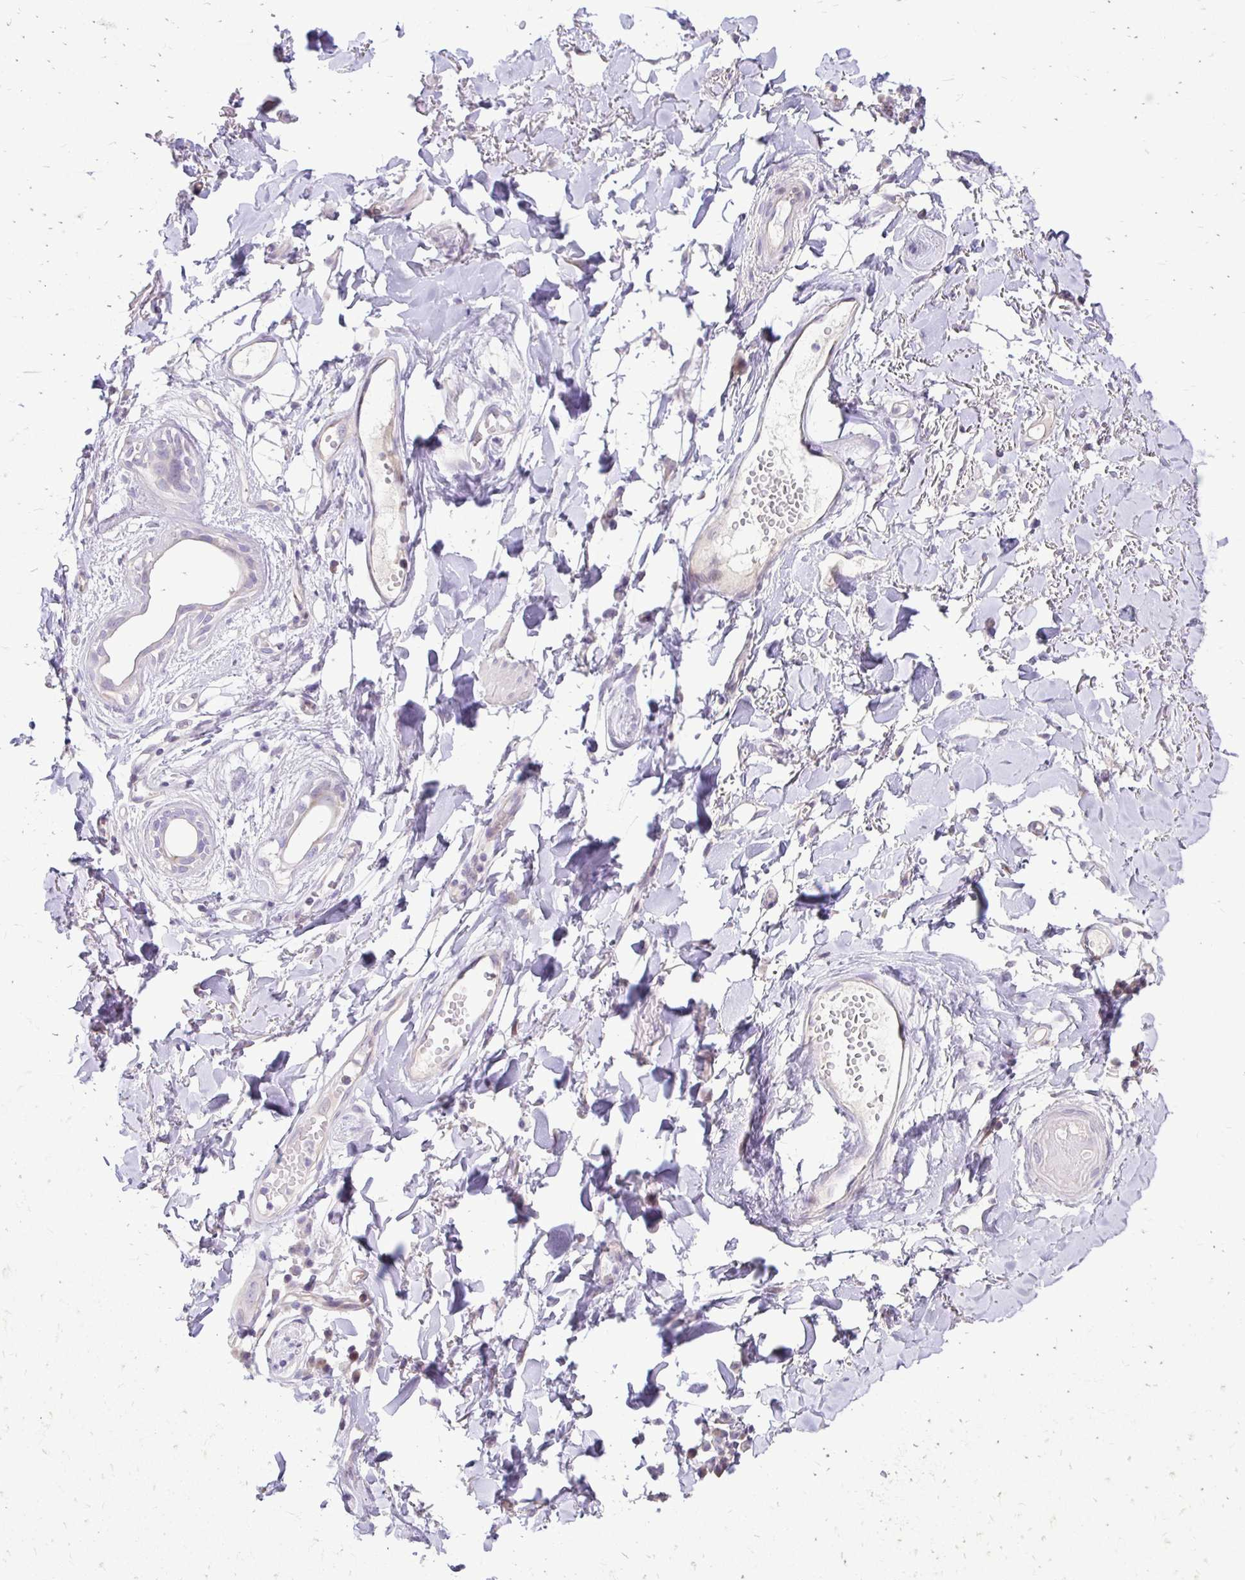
{"staining": {"intensity": "negative", "quantity": "none", "location": "none"}, "tissue": "adipose tissue", "cell_type": "Adipocytes", "image_type": "normal", "snomed": [{"axis": "morphology", "description": "Normal tissue, NOS"}, {"axis": "topography", "description": "Anal"}, {"axis": "topography", "description": "Peripheral nerve tissue"}], "caption": "A high-resolution photomicrograph shows immunohistochemistry staining of normal adipose tissue, which displays no significant positivity in adipocytes.", "gene": "GAS2", "patient": {"sex": "male", "age": 78}}